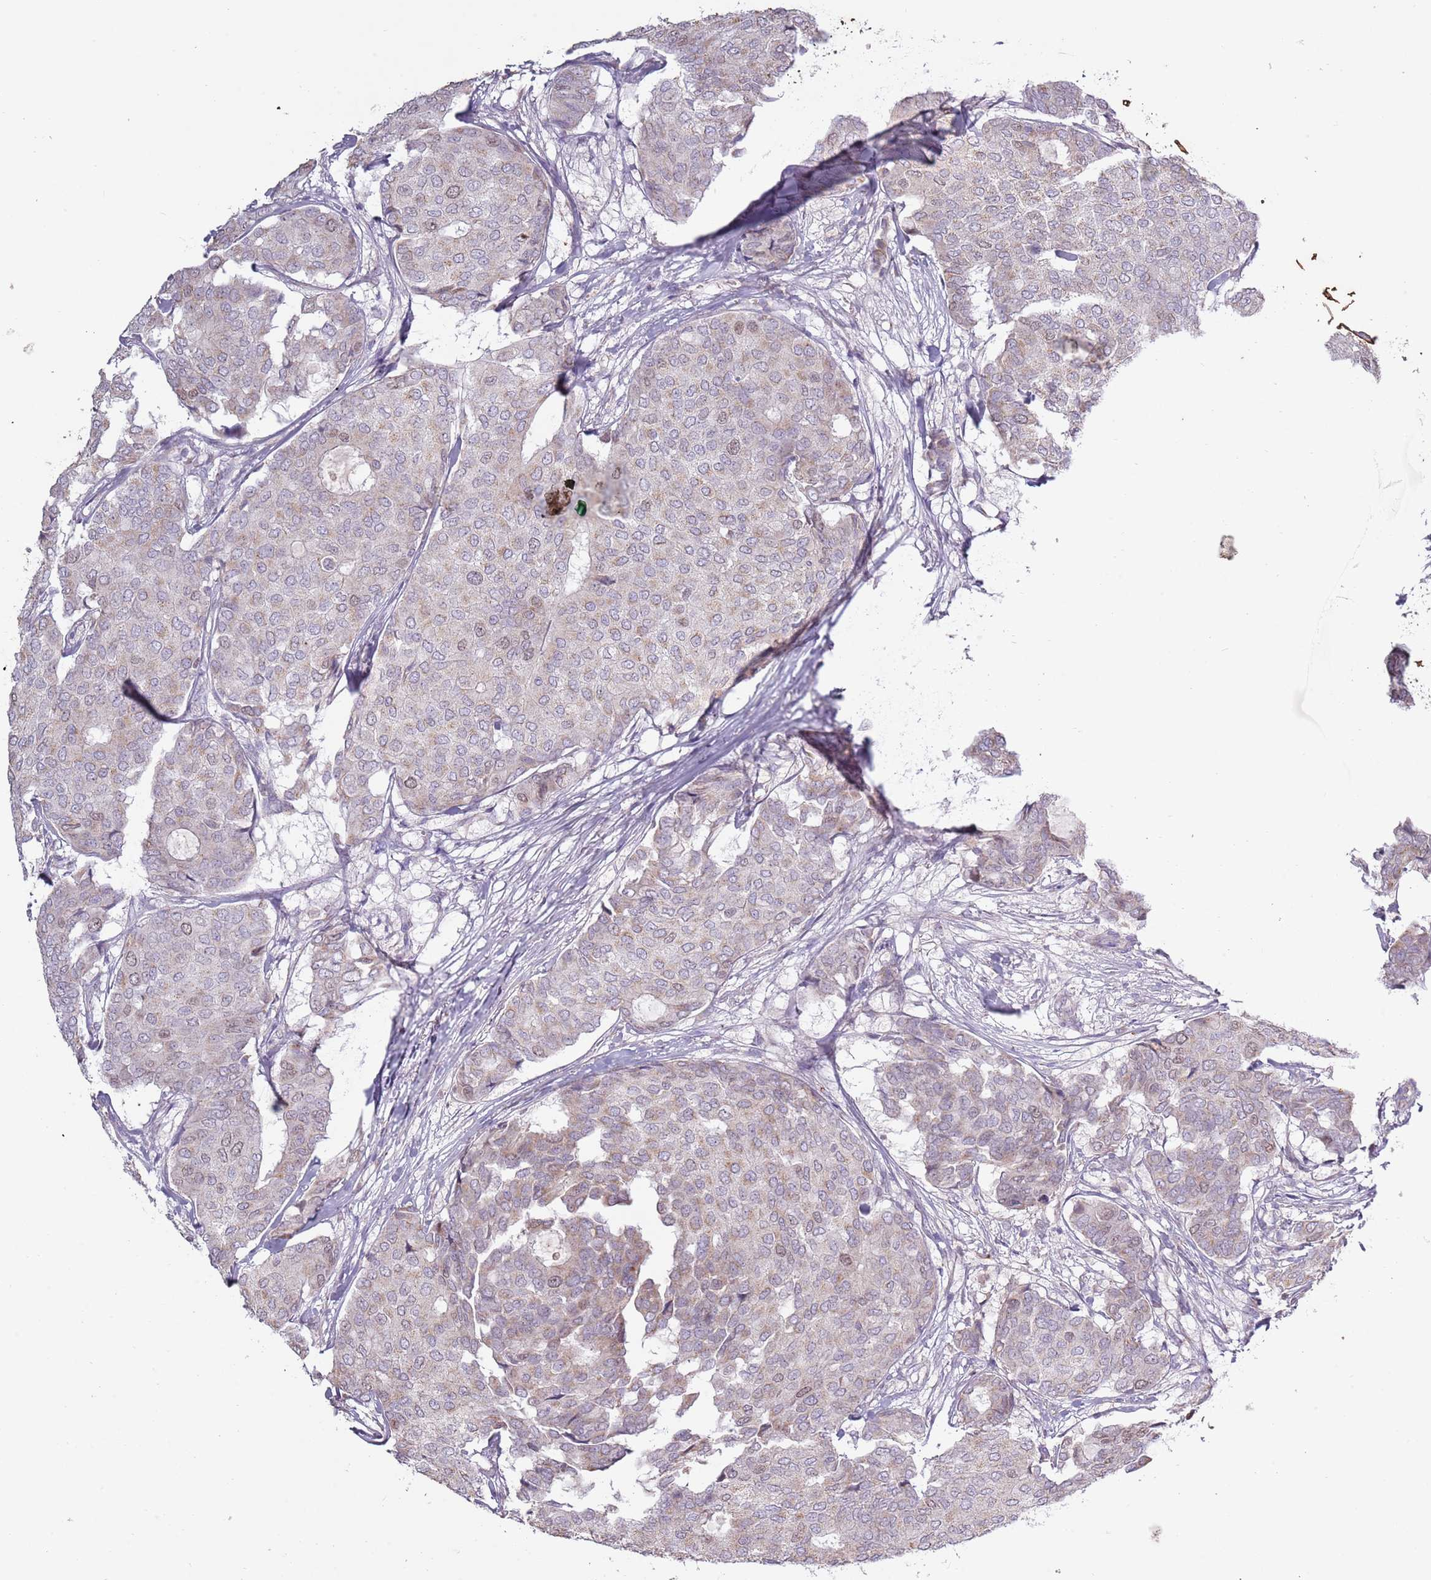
{"staining": {"intensity": "weak", "quantity": "<25%", "location": "cytoplasmic/membranous,nuclear"}, "tissue": "breast cancer", "cell_type": "Tumor cells", "image_type": "cancer", "snomed": [{"axis": "morphology", "description": "Duct carcinoma"}, {"axis": "topography", "description": "Breast"}], "caption": "Protein analysis of breast invasive ductal carcinoma demonstrates no significant positivity in tumor cells.", "gene": "SYS1", "patient": {"sex": "female", "age": 75}}